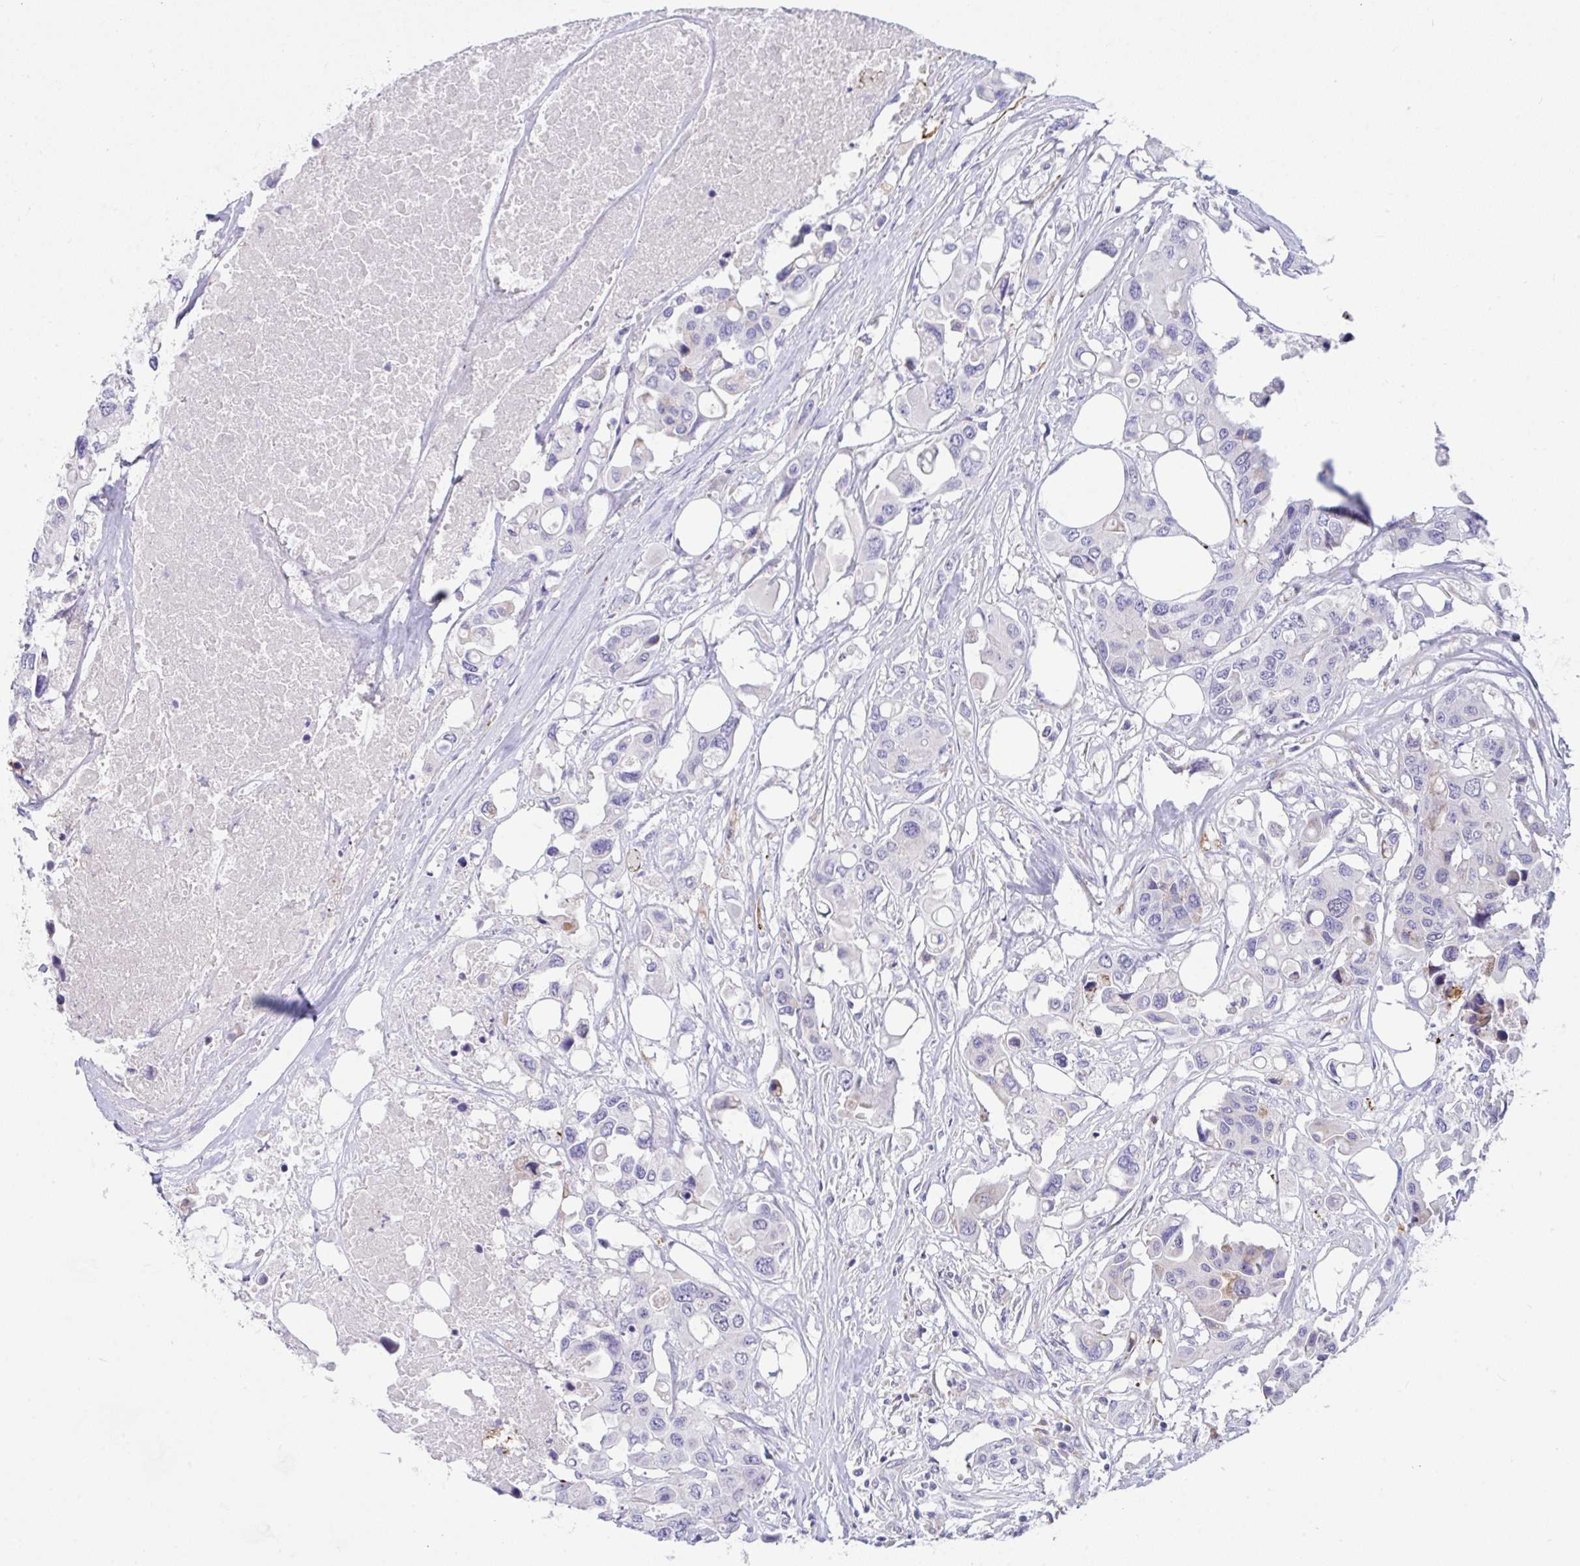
{"staining": {"intensity": "negative", "quantity": "none", "location": "none"}, "tissue": "colorectal cancer", "cell_type": "Tumor cells", "image_type": "cancer", "snomed": [{"axis": "morphology", "description": "Adenocarcinoma, NOS"}, {"axis": "topography", "description": "Colon"}], "caption": "Immunohistochemistry photomicrograph of neoplastic tissue: human colorectal cancer stained with DAB (3,3'-diaminobenzidine) demonstrates no significant protein expression in tumor cells. (DAB (3,3'-diaminobenzidine) IHC, high magnification).", "gene": "DTX3", "patient": {"sex": "male", "age": 77}}